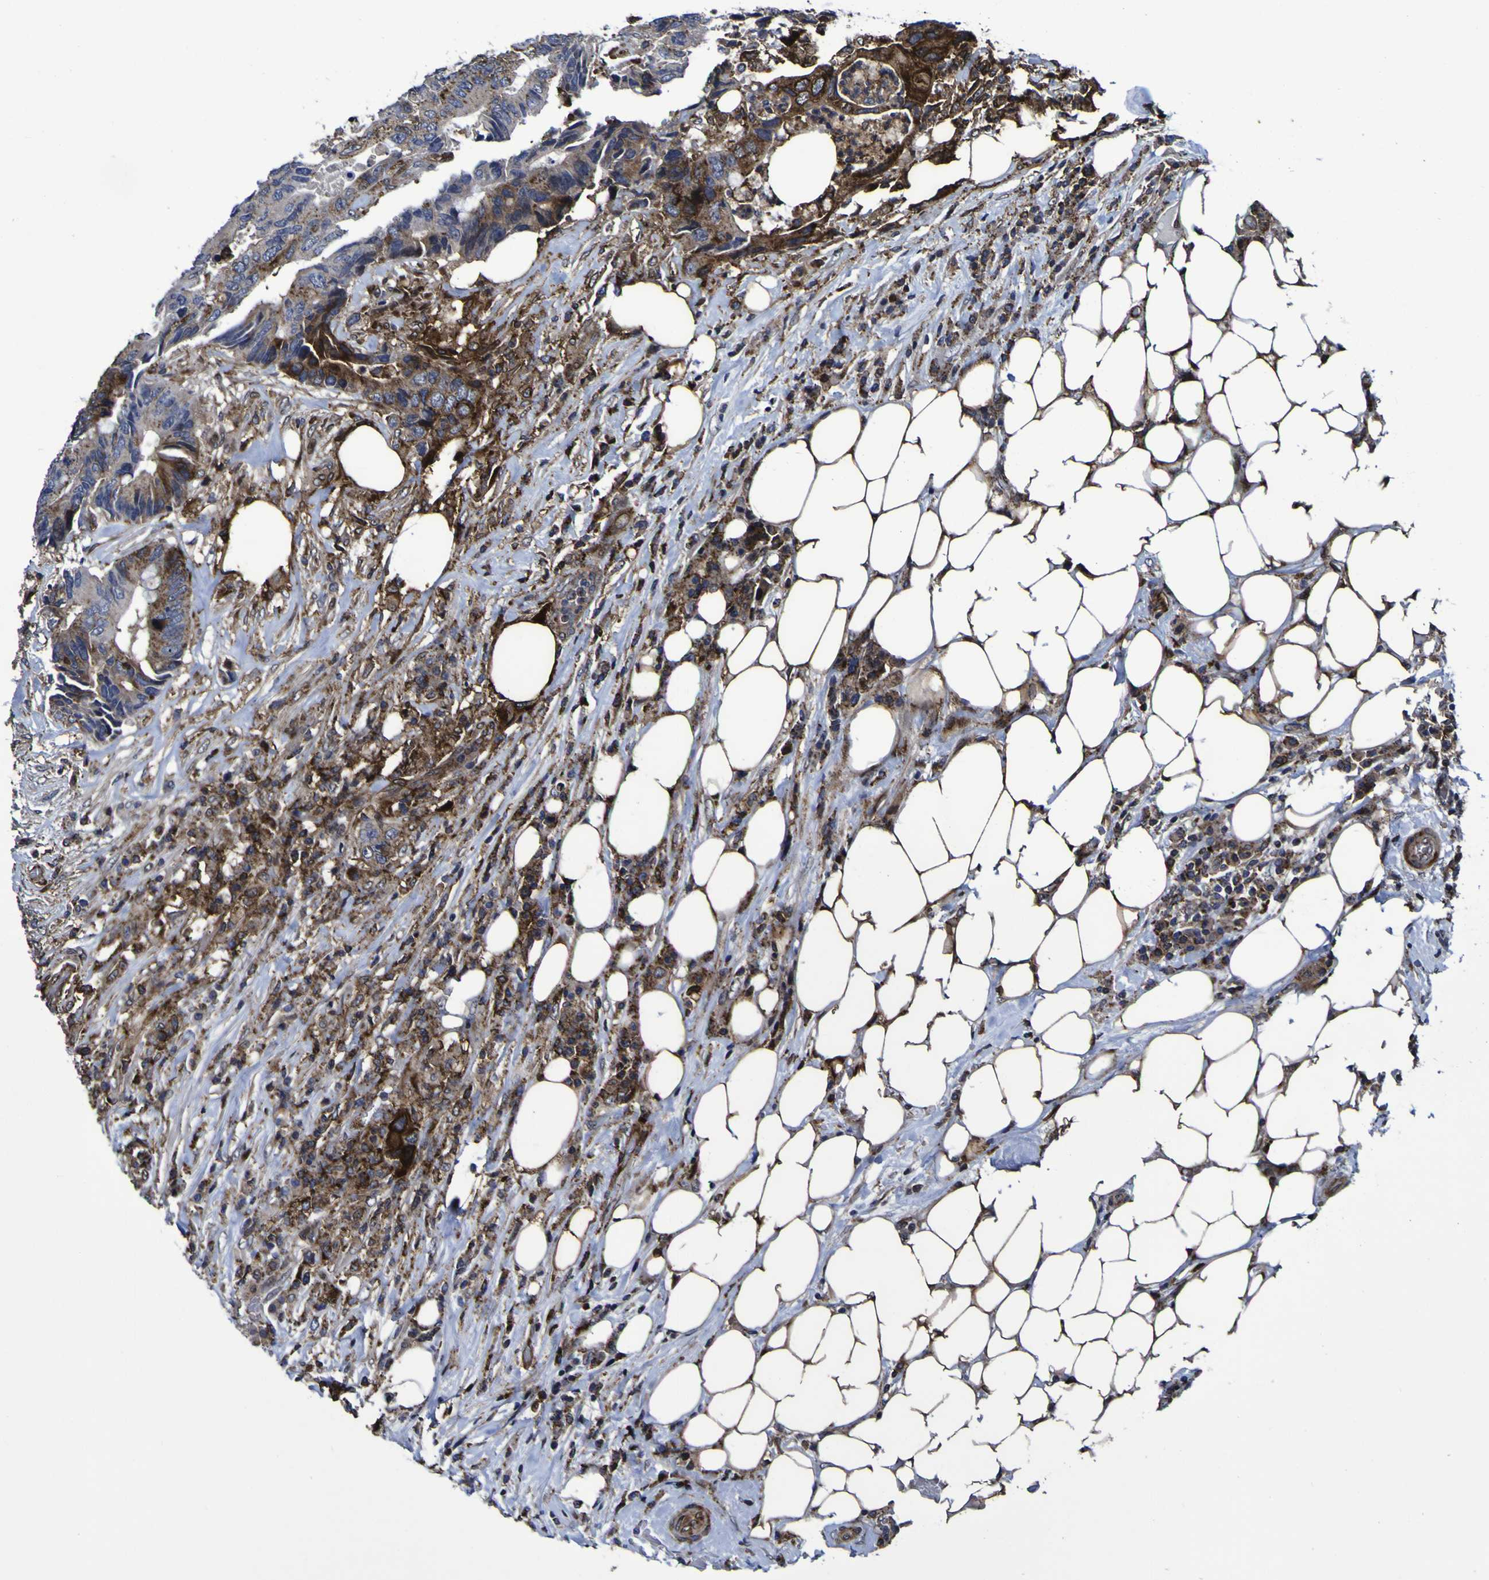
{"staining": {"intensity": "moderate", "quantity": "25%-75%", "location": "cytoplasmic/membranous"}, "tissue": "colorectal cancer", "cell_type": "Tumor cells", "image_type": "cancer", "snomed": [{"axis": "morphology", "description": "Adenocarcinoma, NOS"}, {"axis": "topography", "description": "Colon"}], "caption": "This image demonstrates colorectal cancer stained with IHC to label a protein in brown. The cytoplasmic/membranous of tumor cells show moderate positivity for the protein. Nuclei are counter-stained blue.", "gene": "MGLL", "patient": {"sex": "male", "age": 71}}